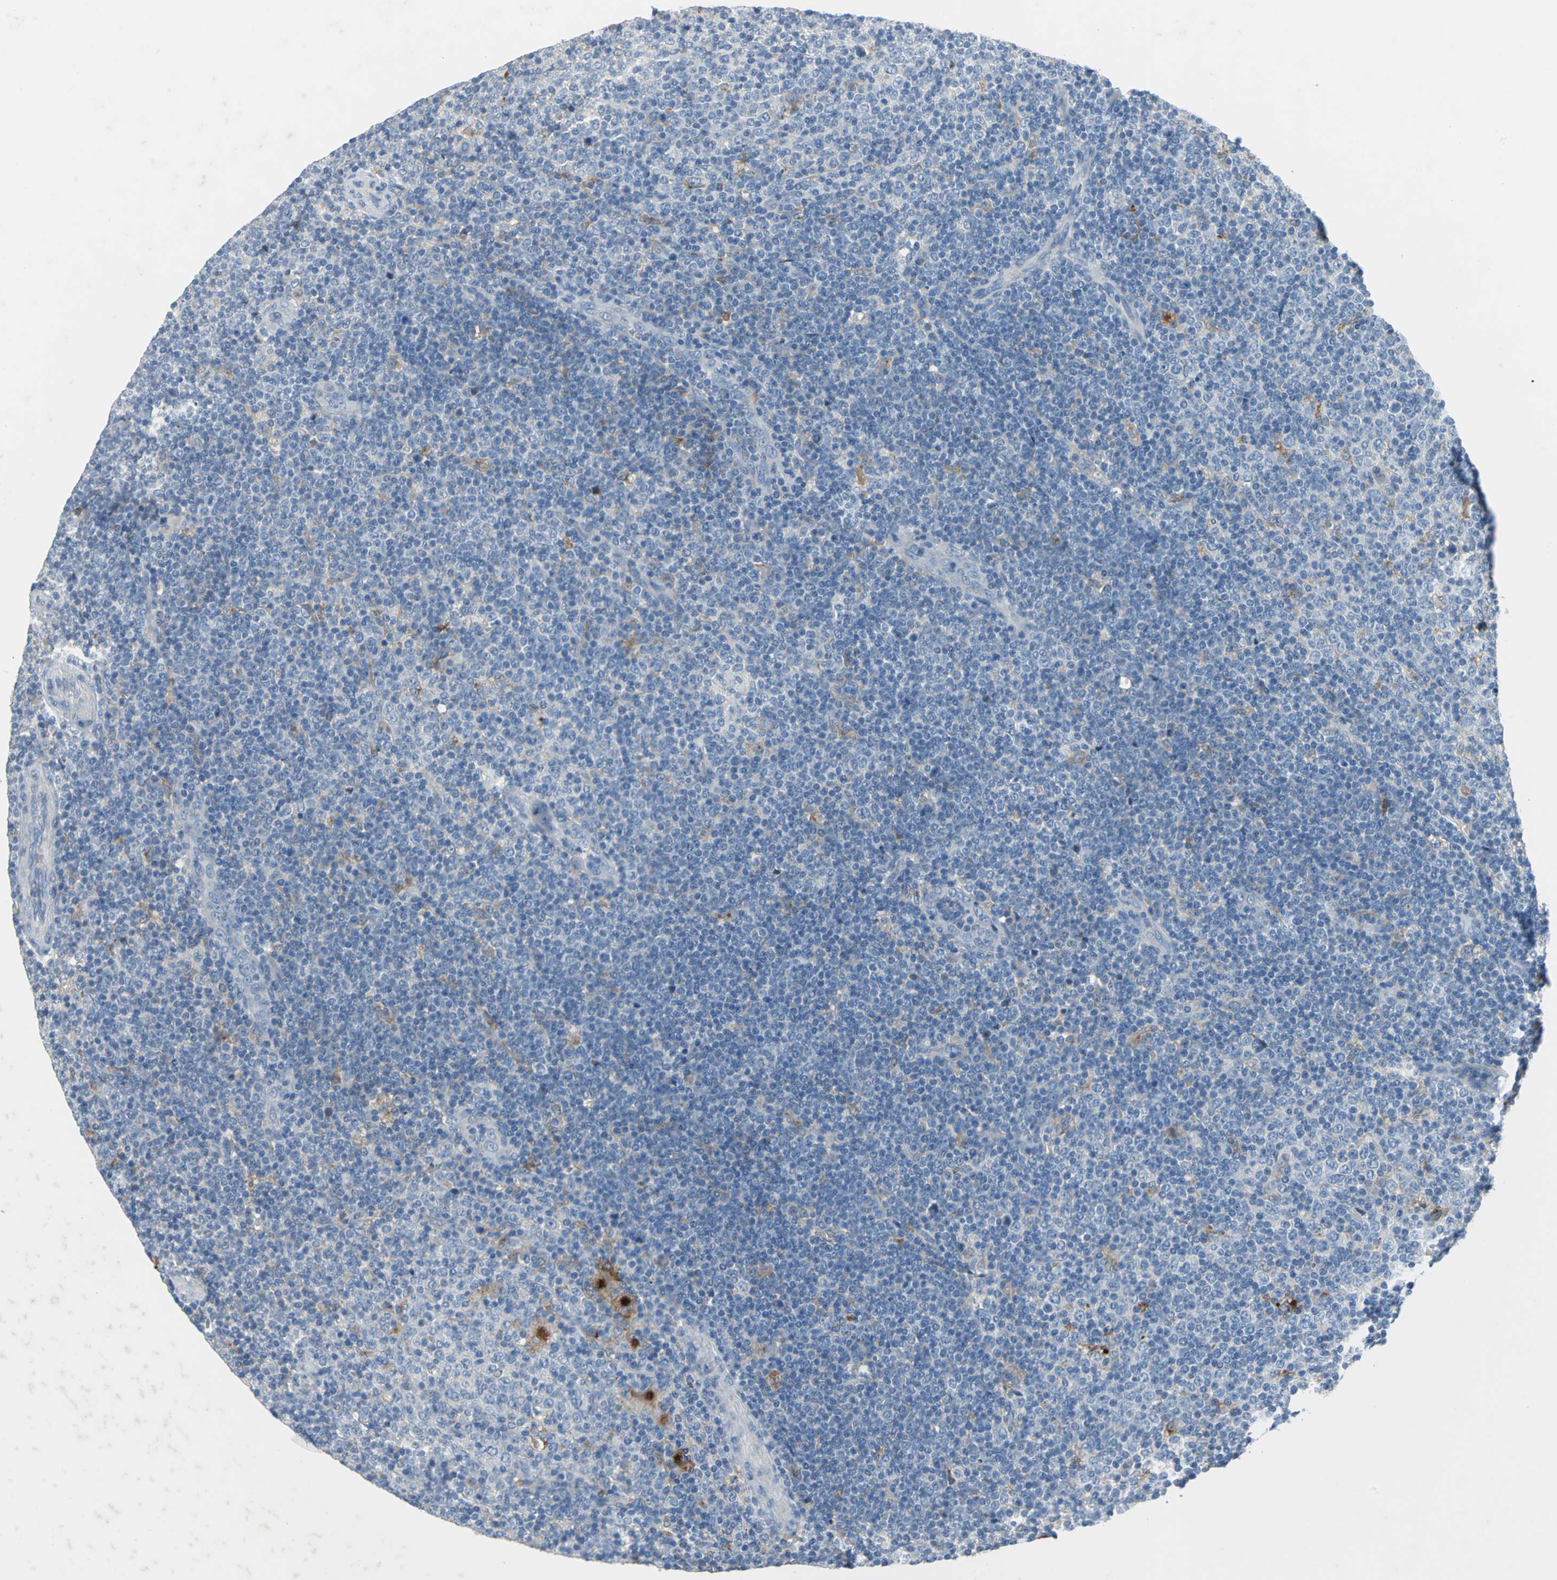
{"staining": {"intensity": "moderate", "quantity": "<25%", "location": "cytoplasmic/membranous"}, "tissue": "lymphoma", "cell_type": "Tumor cells", "image_type": "cancer", "snomed": [{"axis": "morphology", "description": "Malignant lymphoma, non-Hodgkin's type, Low grade"}, {"axis": "topography", "description": "Lymph node"}], "caption": "Tumor cells exhibit moderate cytoplasmic/membranous positivity in approximately <25% of cells in lymphoma.", "gene": "PTGDS", "patient": {"sex": "male", "age": 70}}